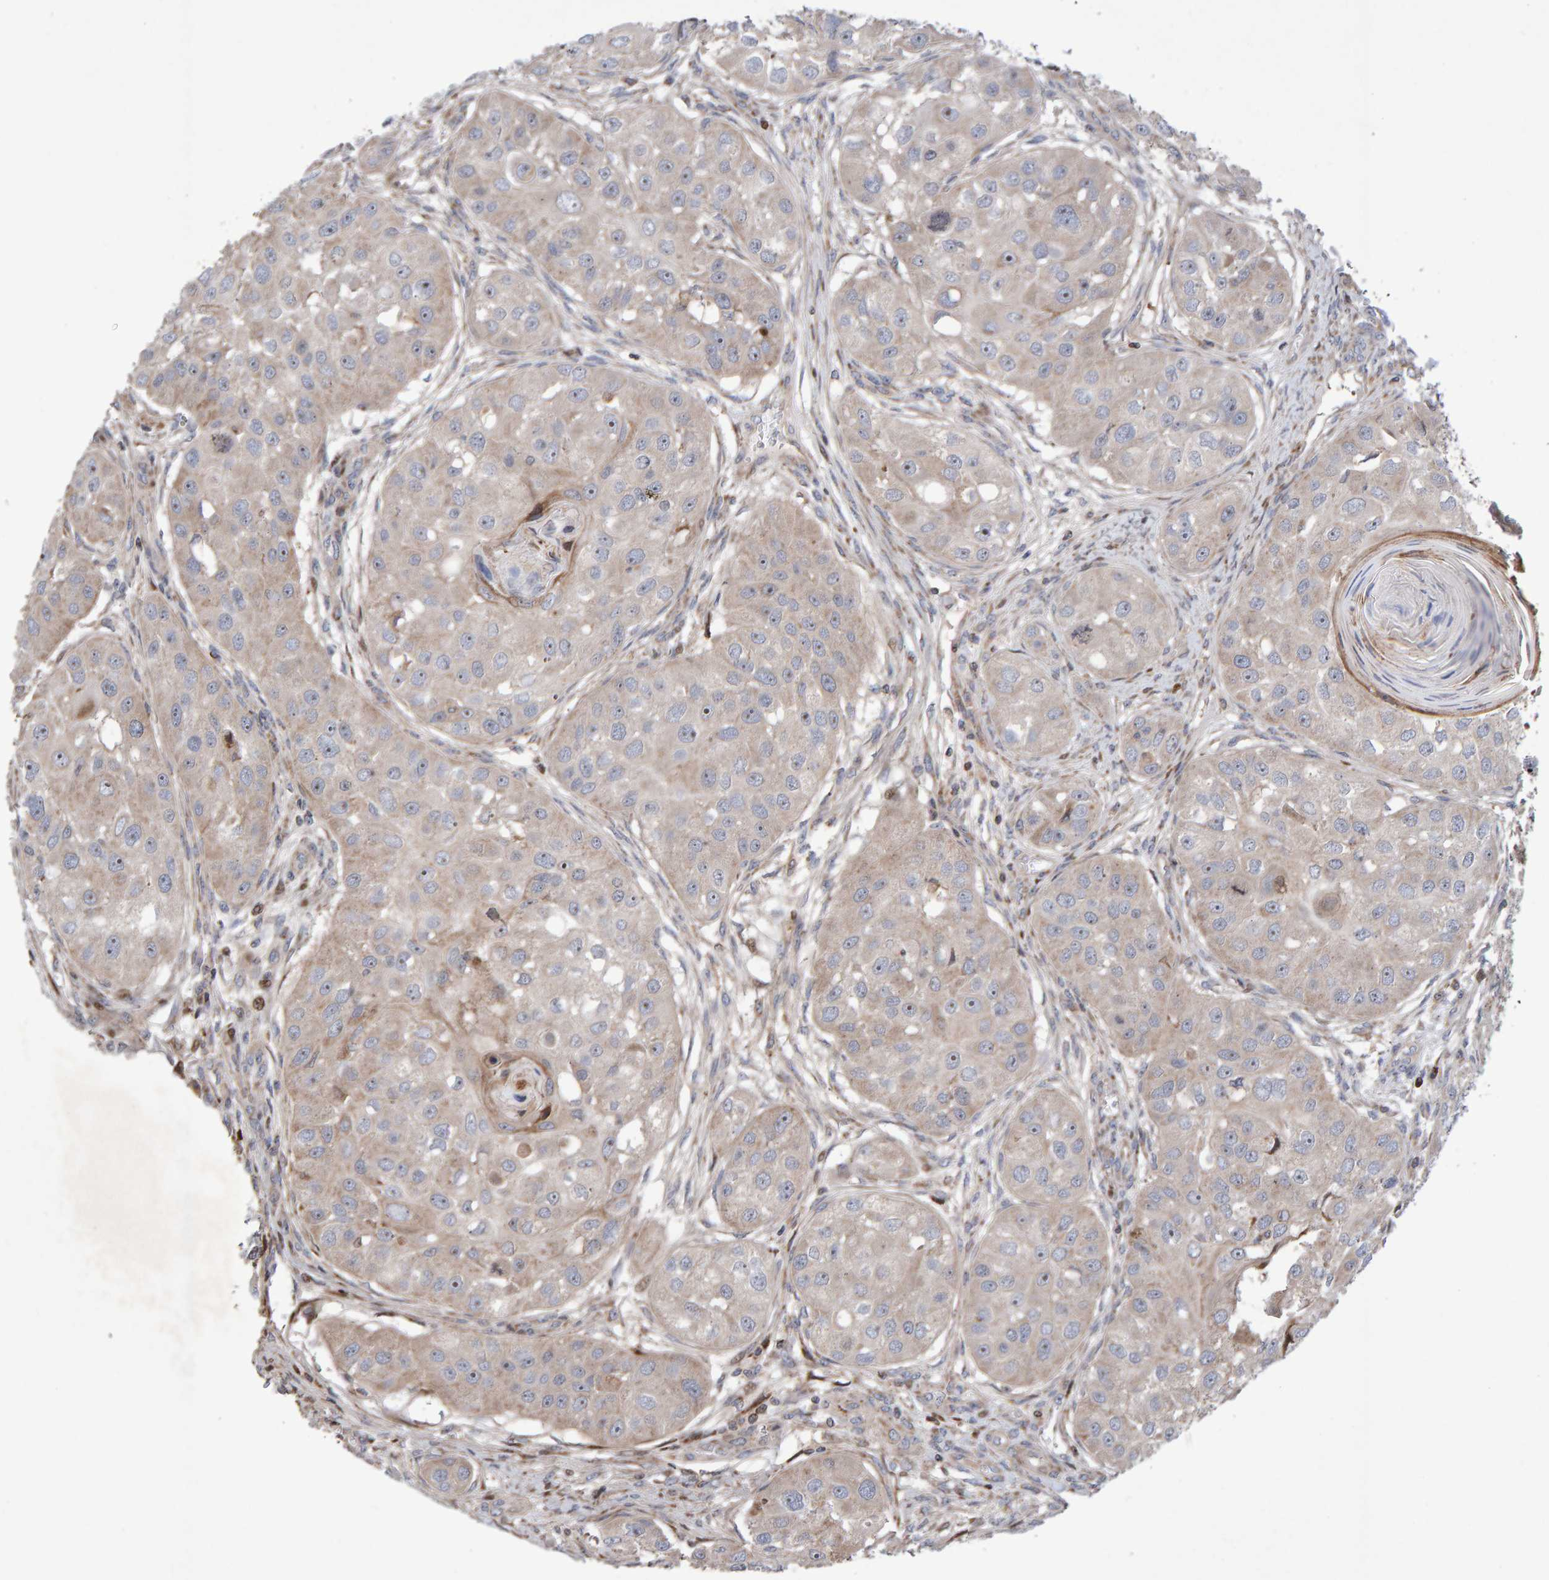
{"staining": {"intensity": "weak", "quantity": "<25%", "location": "cytoplasmic/membranous"}, "tissue": "head and neck cancer", "cell_type": "Tumor cells", "image_type": "cancer", "snomed": [{"axis": "morphology", "description": "Normal tissue, NOS"}, {"axis": "morphology", "description": "Squamous cell carcinoma, NOS"}, {"axis": "topography", "description": "Skeletal muscle"}, {"axis": "topography", "description": "Head-Neck"}], "caption": "Tumor cells show no significant staining in head and neck cancer (squamous cell carcinoma). (DAB (3,3'-diaminobenzidine) IHC, high magnification).", "gene": "PECR", "patient": {"sex": "male", "age": 51}}